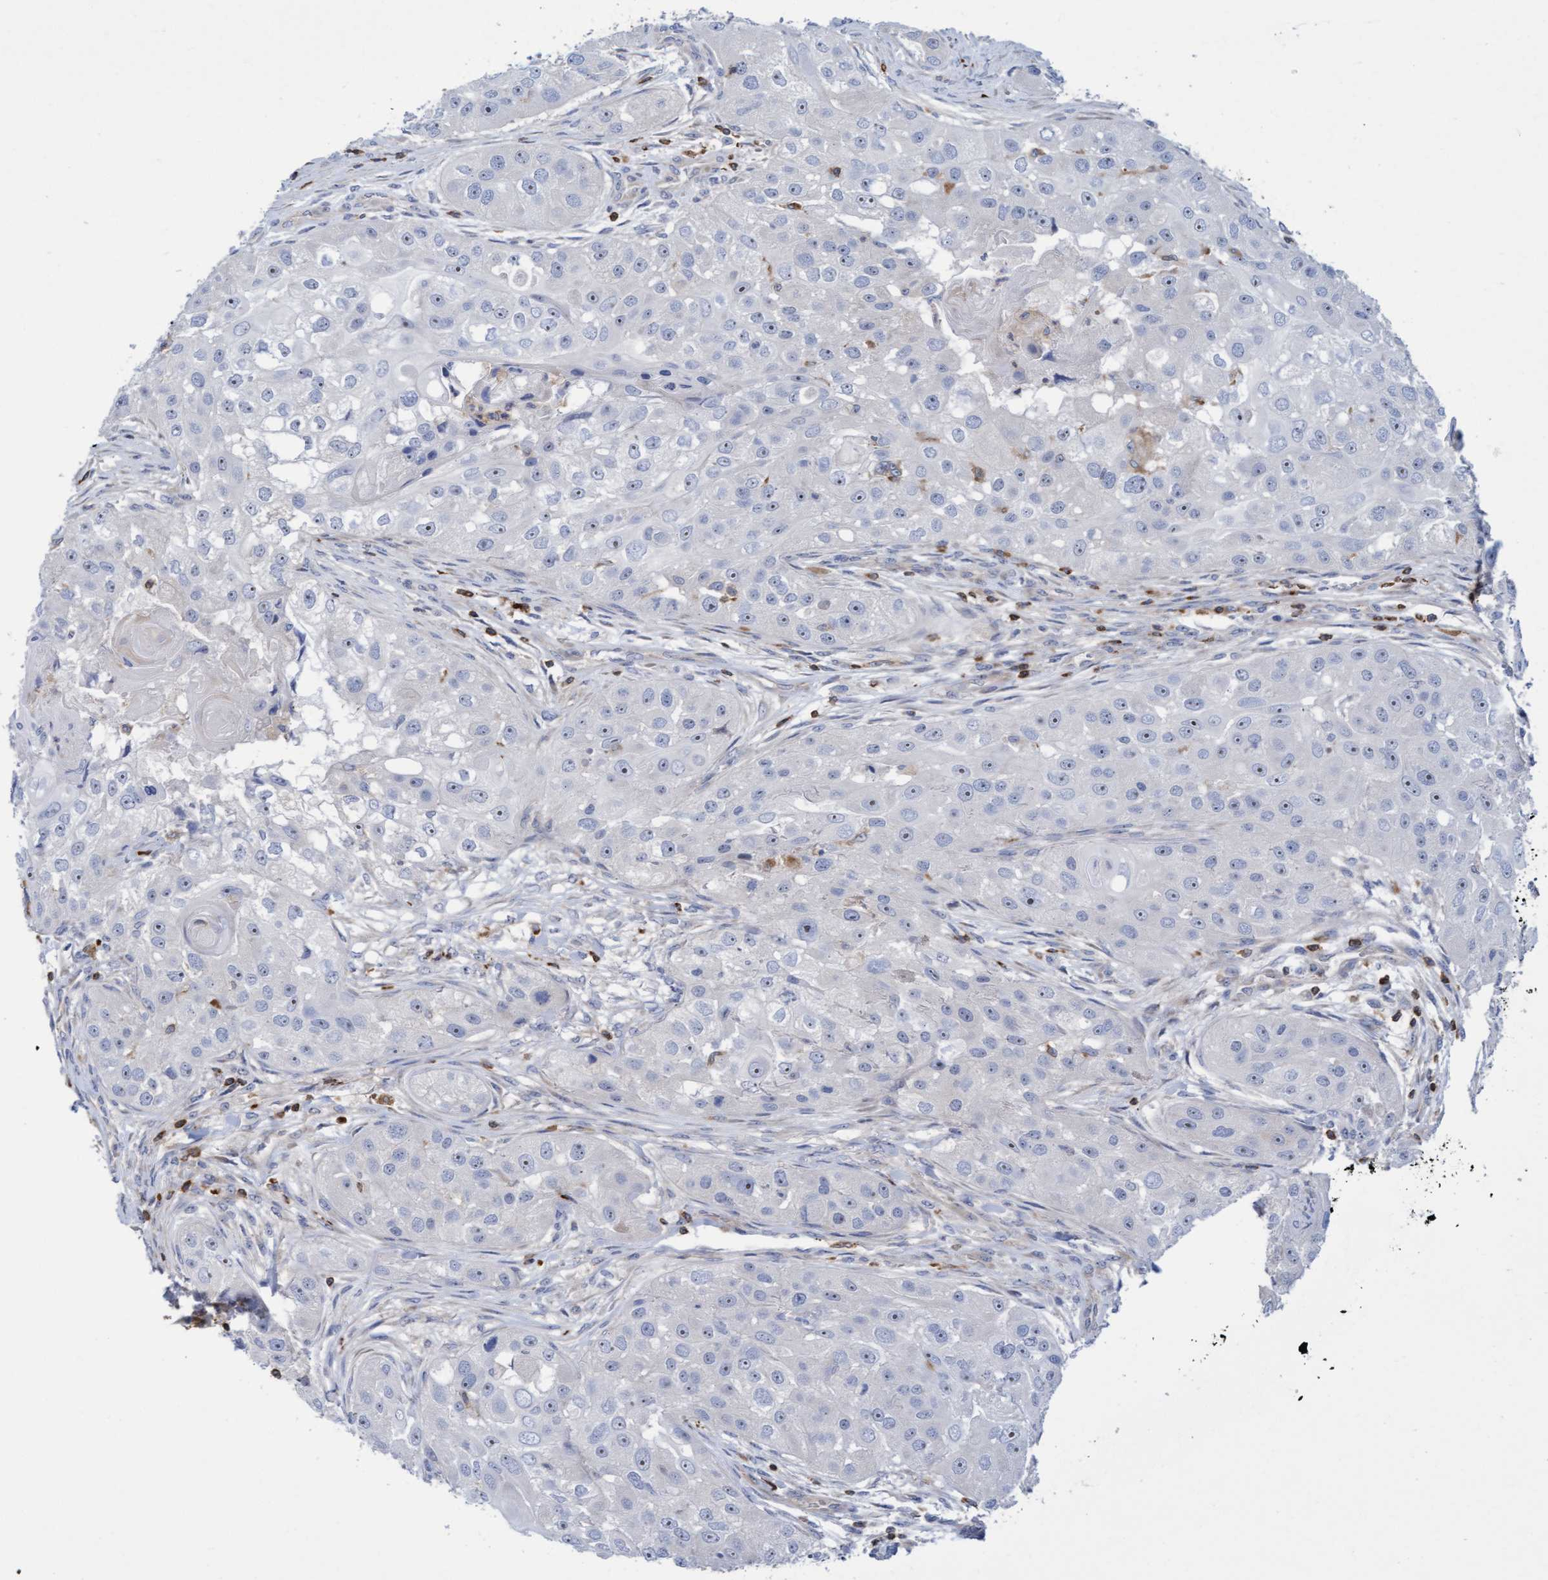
{"staining": {"intensity": "negative", "quantity": "none", "location": "none"}, "tissue": "head and neck cancer", "cell_type": "Tumor cells", "image_type": "cancer", "snomed": [{"axis": "morphology", "description": "Normal tissue, NOS"}, {"axis": "morphology", "description": "Squamous cell carcinoma, NOS"}, {"axis": "topography", "description": "Skeletal muscle"}, {"axis": "topography", "description": "Head-Neck"}], "caption": "Protein analysis of head and neck squamous cell carcinoma exhibits no significant positivity in tumor cells.", "gene": "FNBP1", "patient": {"sex": "male", "age": 51}}